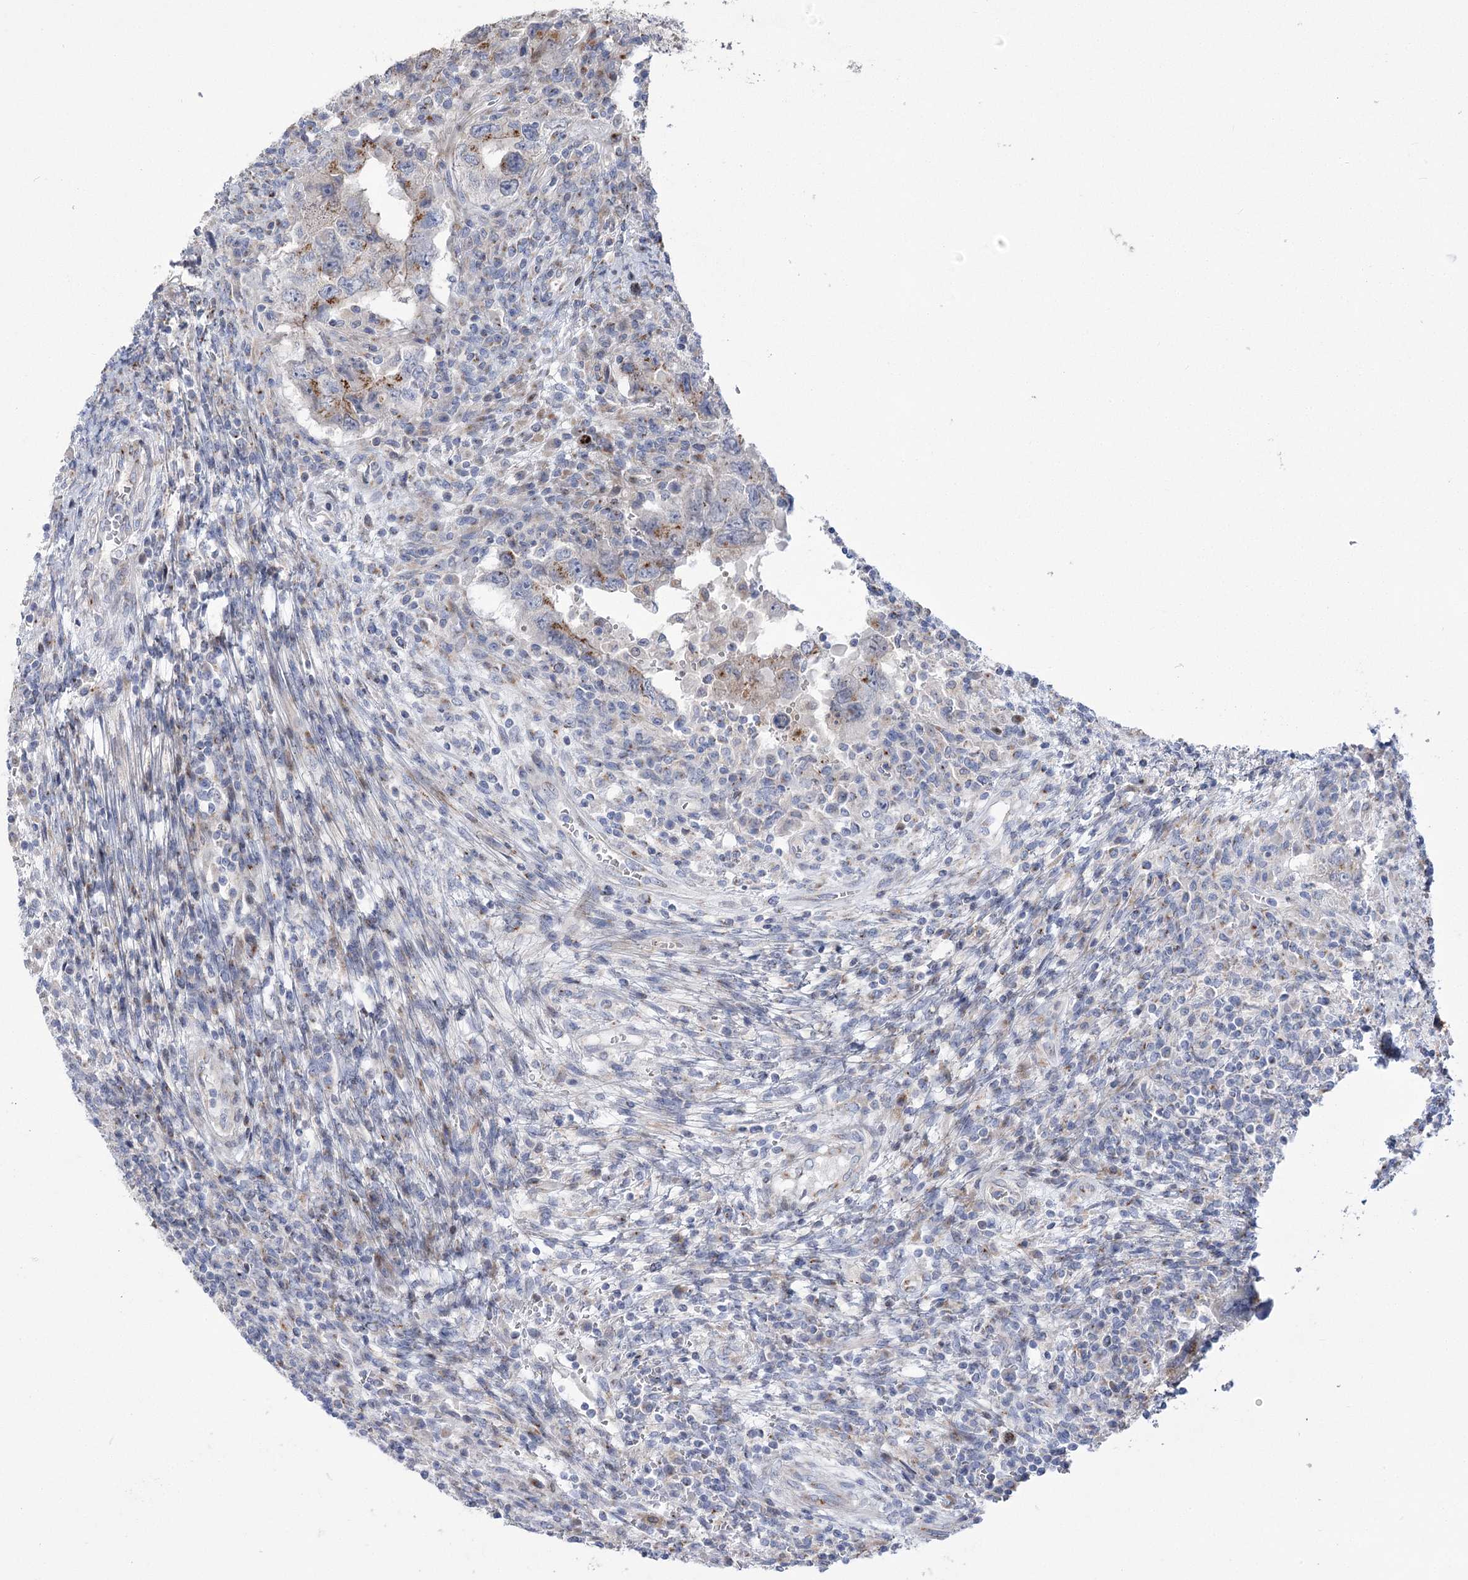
{"staining": {"intensity": "moderate", "quantity": "25%-75%", "location": "cytoplasmic/membranous"}, "tissue": "testis cancer", "cell_type": "Tumor cells", "image_type": "cancer", "snomed": [{"axis": "morphology", "description": "Carcinoma, Embryonal, NOS"}, {"axis": "topography", "description": "Testis"}], "caption": "Immunohistochemical staining of testis cancer reveals moderate cytoplasmic/membranous protein staining in about 25%-75% of tumor cells.", "gene": "NME7", "patient": {"sex": "male", "age": 26}}